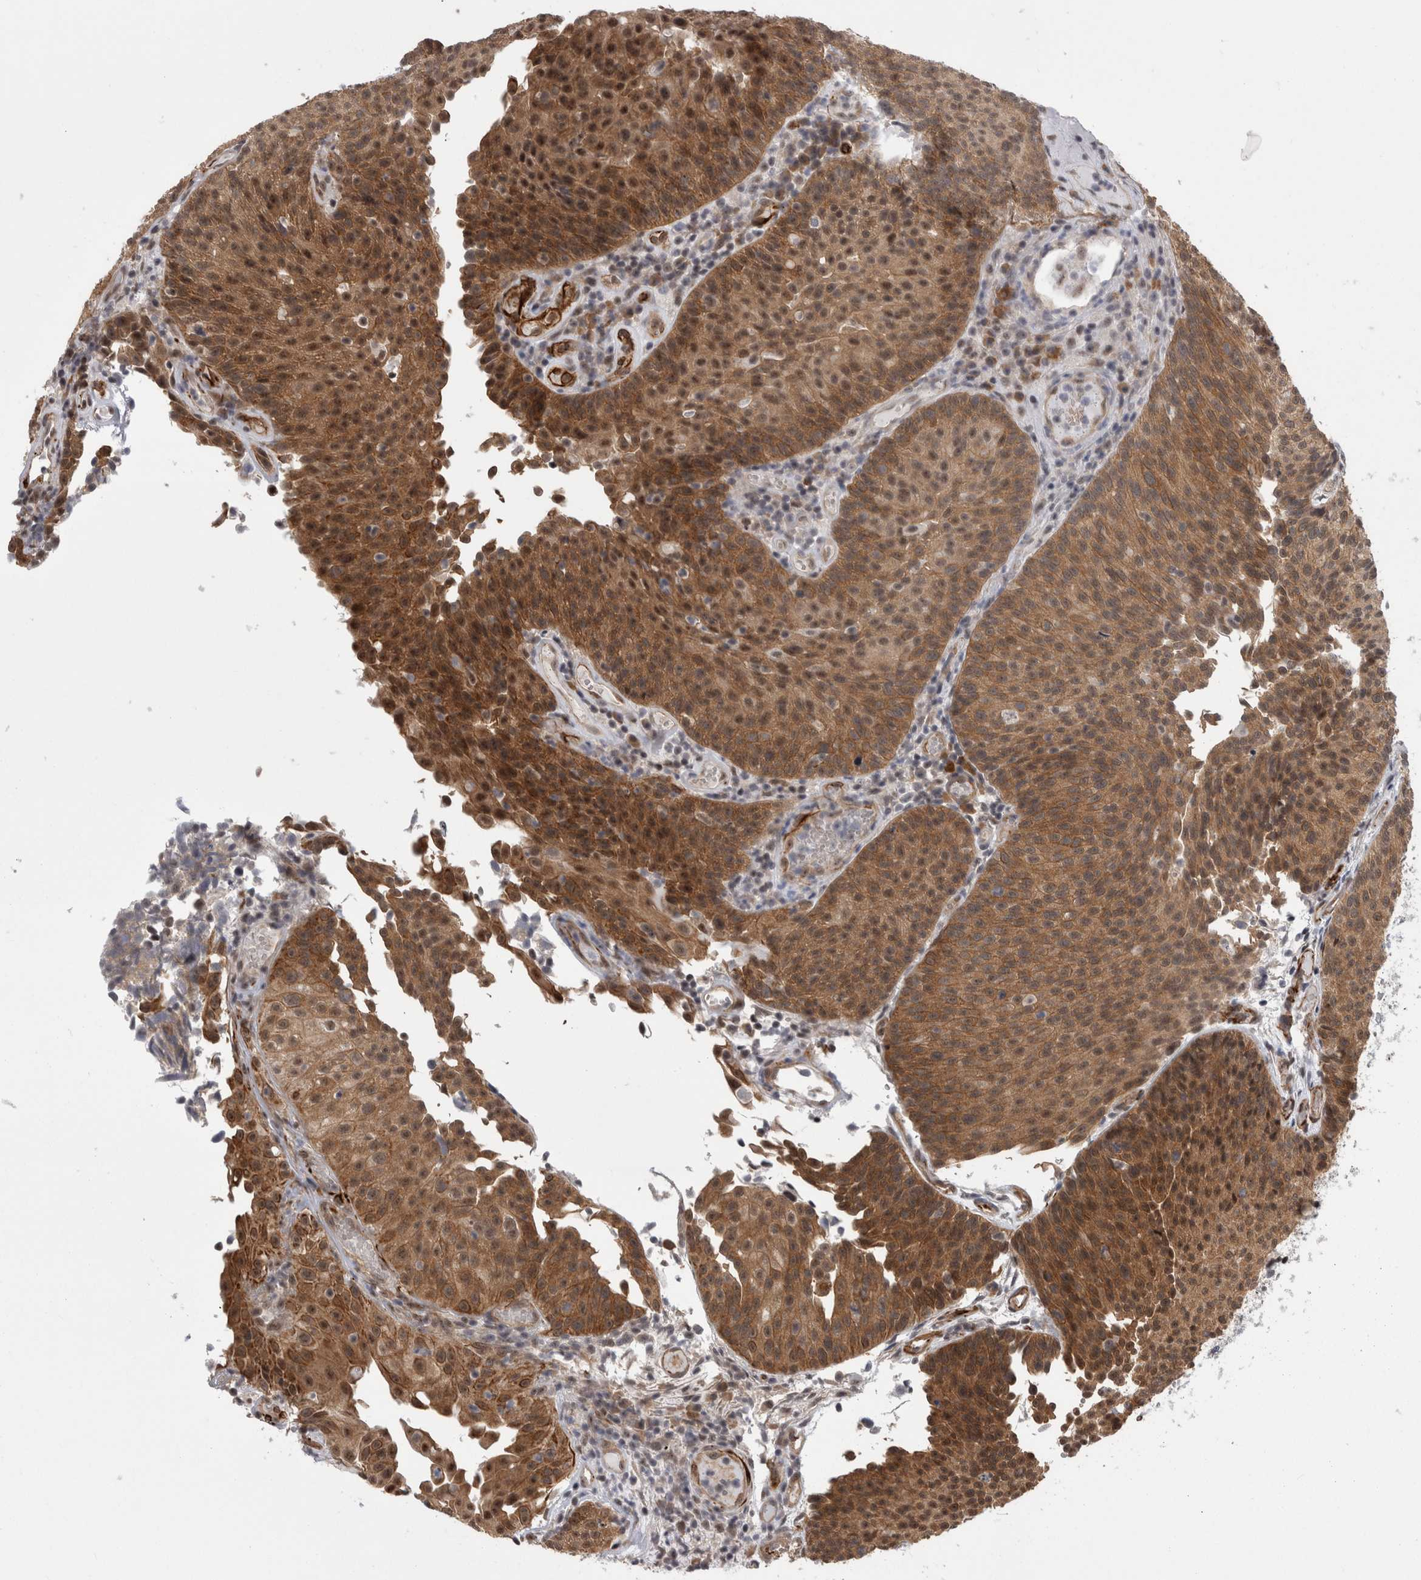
{"staining": {"intensity": "strong", "quantity": "25%-75%", "location": "cytoplasmic/membranous,nuclear"}, "tissue": "urothelial cancer", "cell_type": "Tumor cells", "image_type": "cancer", "snomed": [{"axis": "morphology", "description": "Urothelial carcinoma, Low grade"}, {"axis": "topography", "description": "Urinary bladder"}], "caption": "Strong cytoplasmic/membranous and nuclear protein expression is appreciated in approximately 25%-75% of tumor cells in urothelial cancer.", "gene": "FAM83H", "patient": {"sex": "male", "age": 86}}